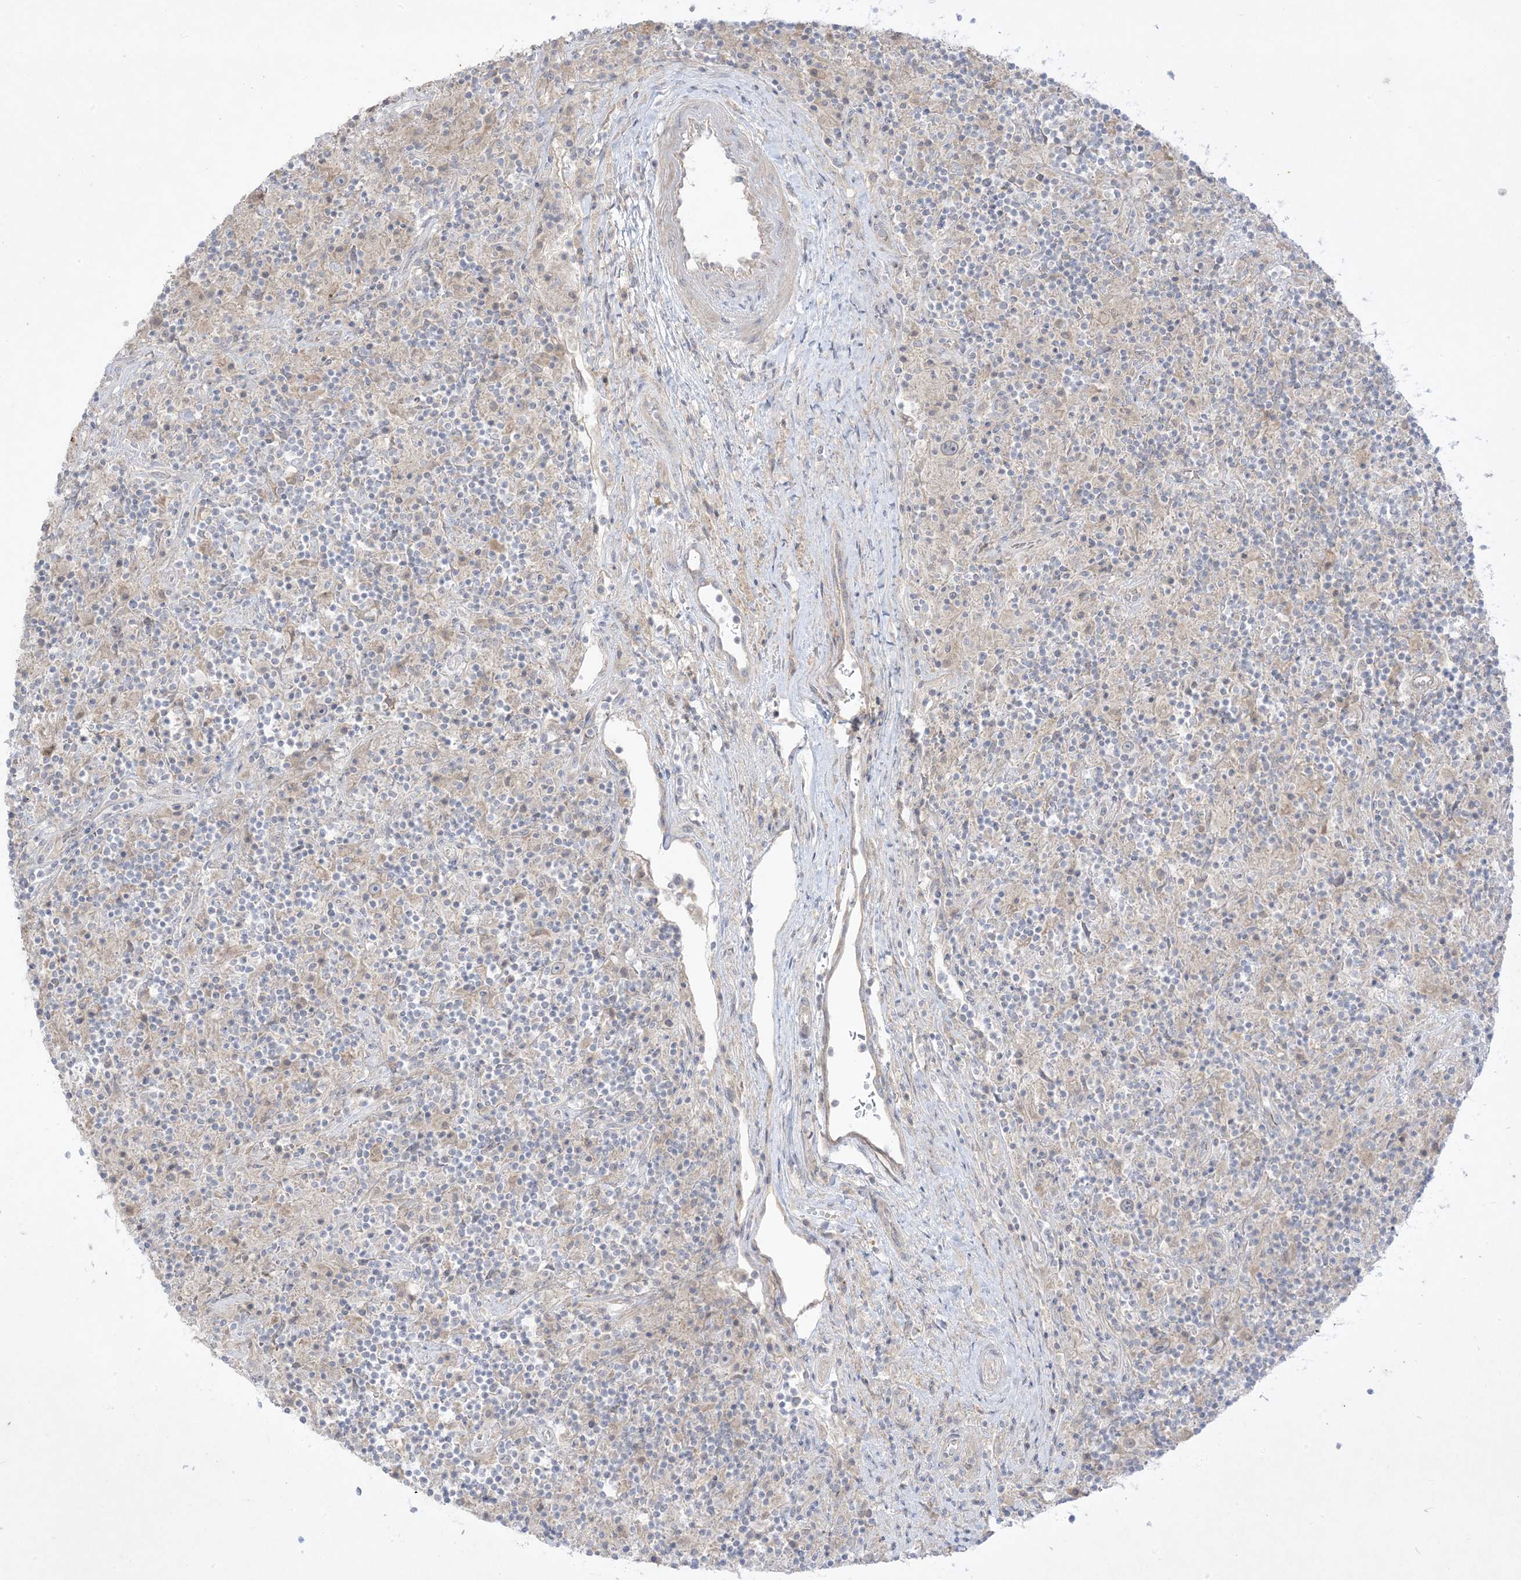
{"staining": {"intensity": "negative", "quantity": "none", "location": "none"}, "tissue": "lymphoma", "cell_type": "Tumor cells", "image_type": "cancer", "snomed": [{"axis": "morphology", "description": "Hodgkin's disease, NOS"}, {"axis": "topography", "description": "Lymph node"}], "caption": "Lymphoma stained for a protein using immunohistochemistry demonstrates no positivity tumor cells.", "gene": "PLEKHA3", "patient": {"sex": "male", "age": 70}}